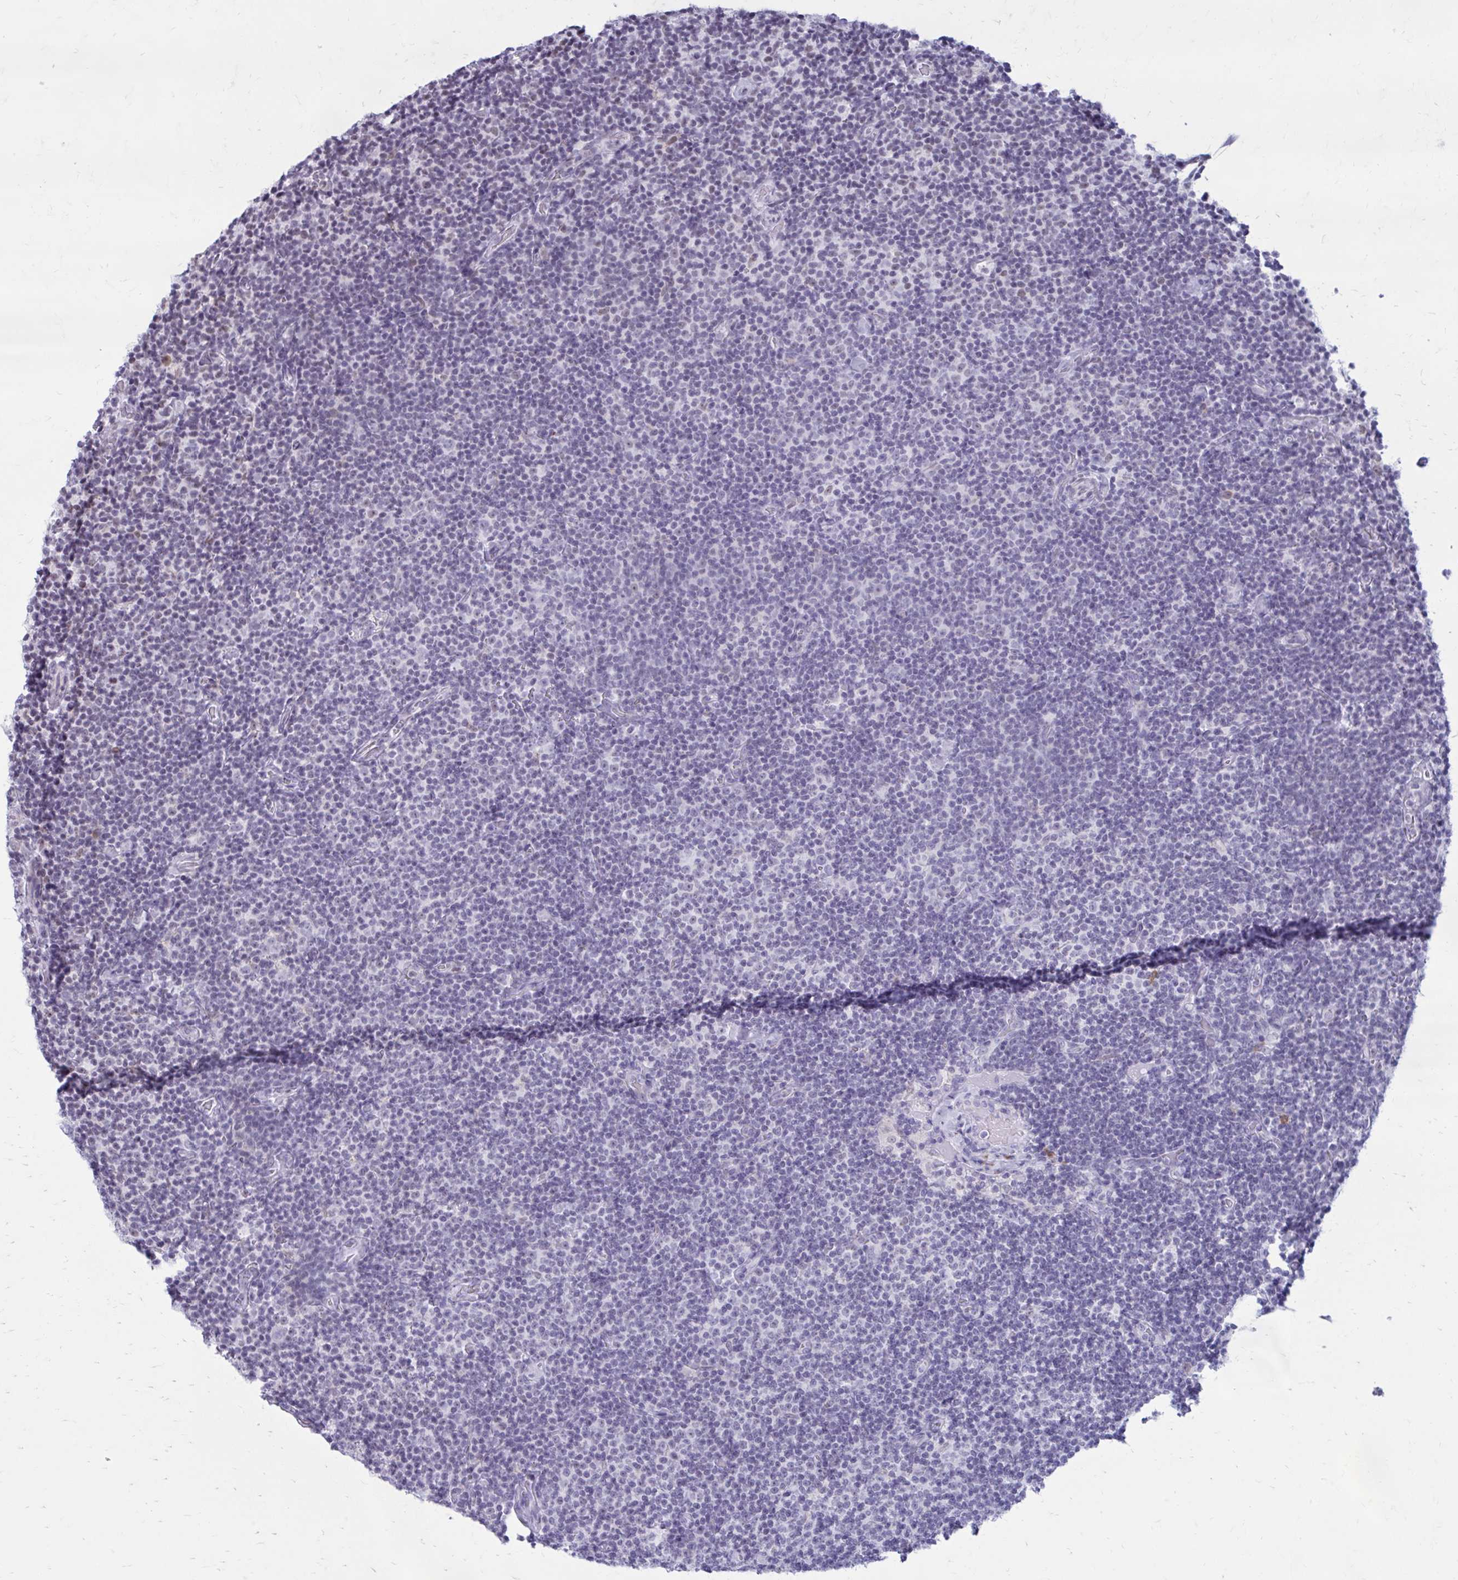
{"staining": {"intensity": "negative", "quantity": "none", "location": "none"}, "tissue": "lymphoma", "cell_type": "Tumor cells", "image_type": "cancer", "snomed": [{"axis": "morphology", "description": "Malignant lymphoma, non-Hodgkin's type, Low grade"}, {"axis": "topography", "description": "Lymph node"}], "caption": "Tumor cells are negative for brown protein staining in lymphoma.", "gene": "PROSER1", "patient": {"sex": "male", "age": 81}}